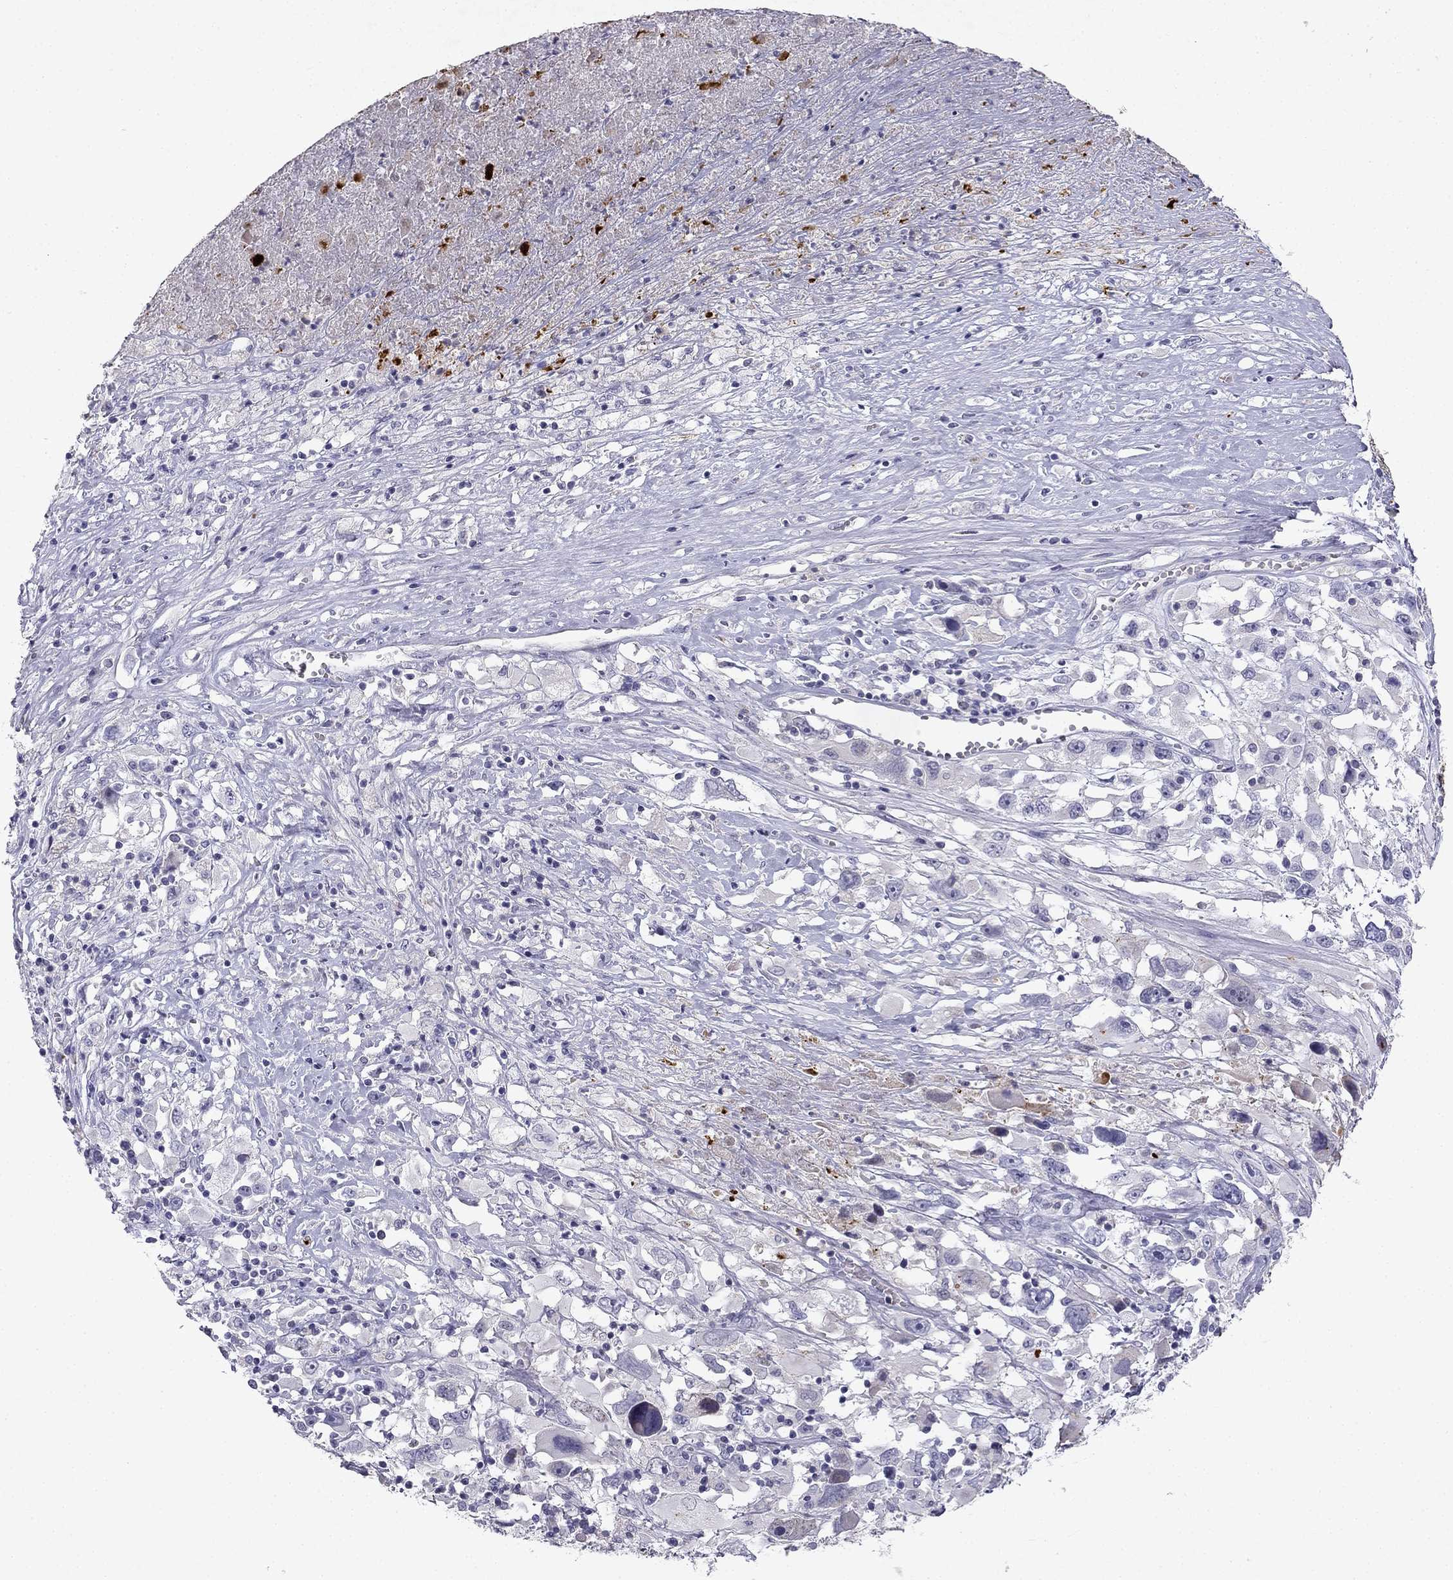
{"staining": {"intensity": "negative", "quantity": "none", "location": "none"}, "tissue": "melanoma", "cell_type": "Tumor cells", "image_type": "cancer", "snomed": [{"axis": "morphology", "description": "Malignant melanoma, Metastatic site"}, {"axis": "topography", "description": "Soft tissue"}], "caption": "A high-resolution micrograph shows IHC staining of malignant melanoma (metastatic site), which exhibits no significant staining in tumor cells. (Brightfield microscopy of DAB (3,3'-diaminobenzidine) immunohistochemistry (IHC) at high magnification).", "gene": "SLC6A4", "patient": {"sex": "male", "age": 50}}